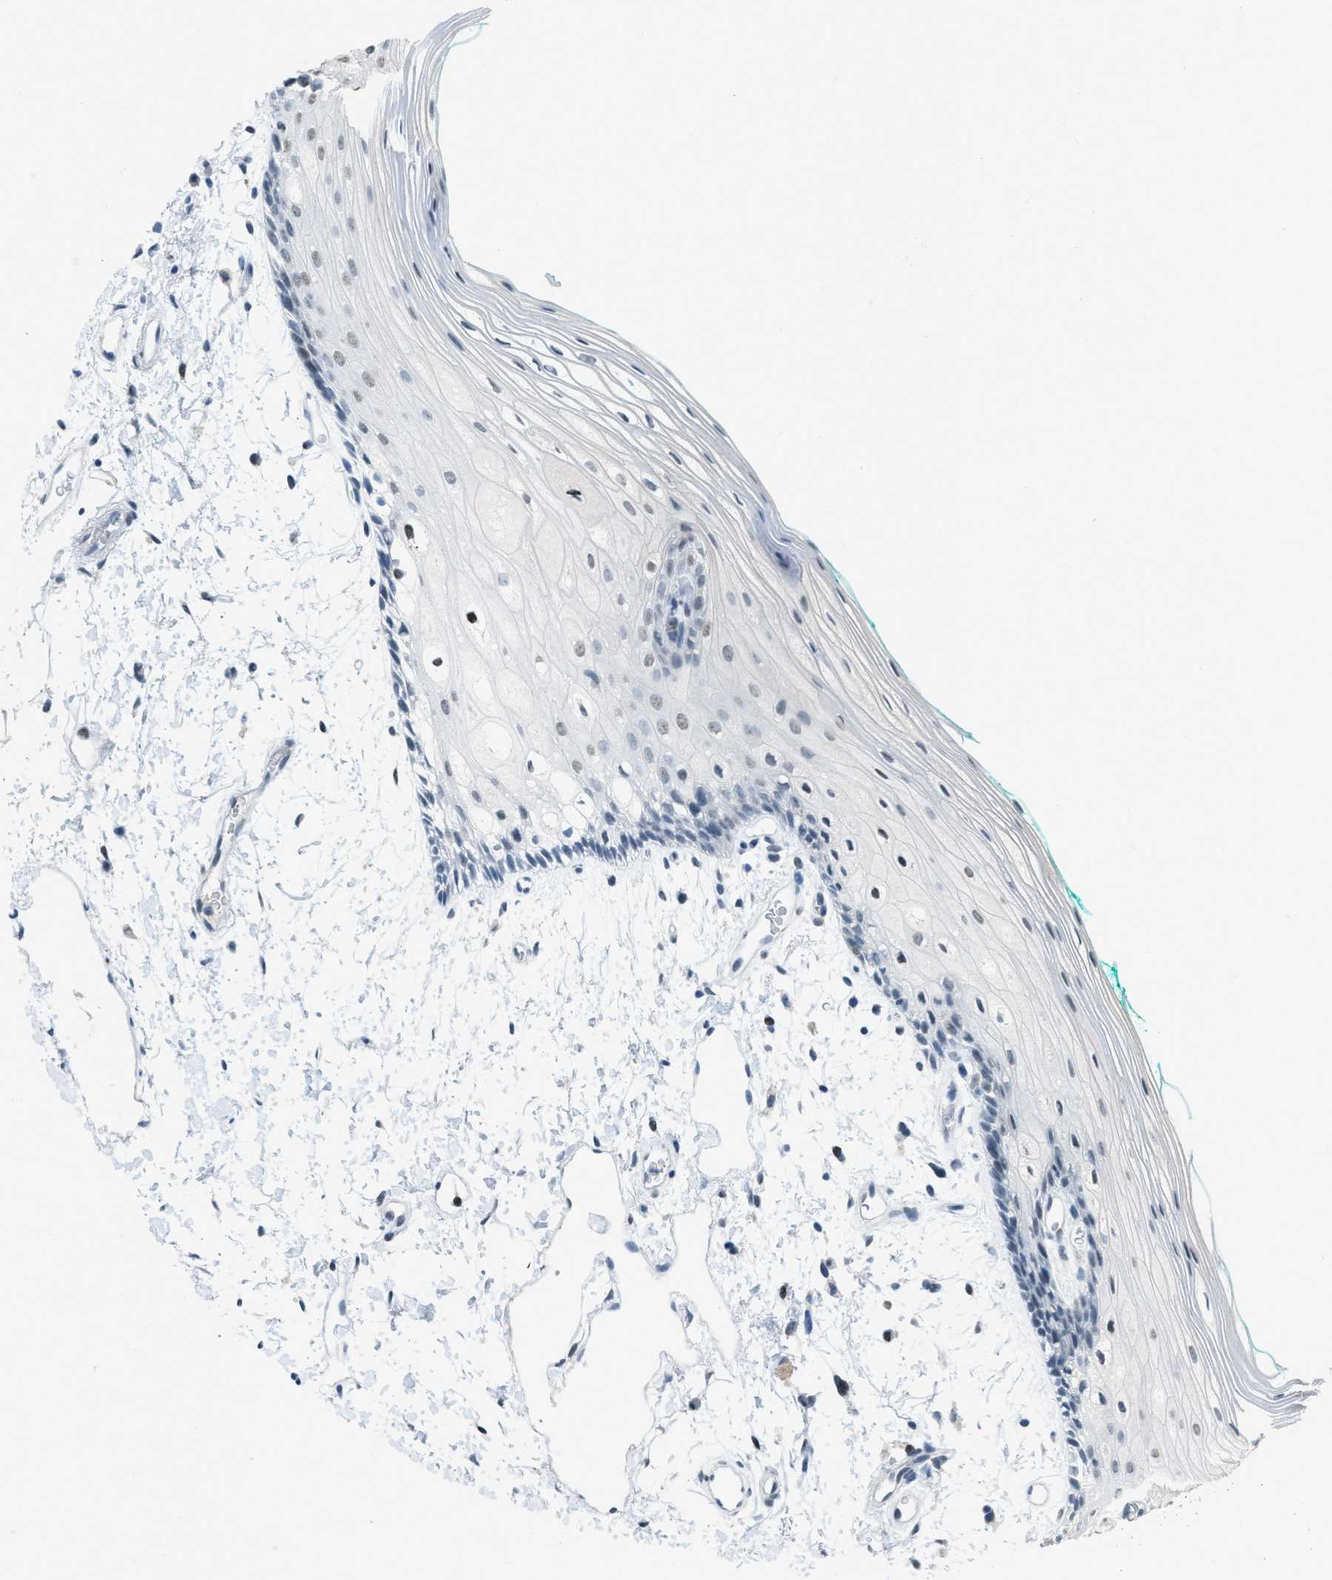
{"staining": {"intensity": "weak", "quantity": "<25%", "location": "nuclear"}, "tissue": "oral mucosa", "cell_type": "Squamous epithelial cells", "image_type": "normal", "snomed": [{"axis": "morphology", "description": "Normal tissue, NOS"}, {"axis": "topography", "description": "Skeletal muscle"}, {"axis": "topography", "description": "Oral tissue"}, {"axis": "topography", "description": "Peripheral nerve tissue"}], "caption": "Photomicrograph shows no protein expression in squamous epithelial cells of unremarkable oral mucosa. The staining was performed using DAB (3,3'-diaminobenzidine) to visualize the protein expression in brown, while the nuclei were stained in blue with hematoxylin (Magnification: 20x).", "gene": "TTC13", "patient": {"sex": "female", "age": 84}}